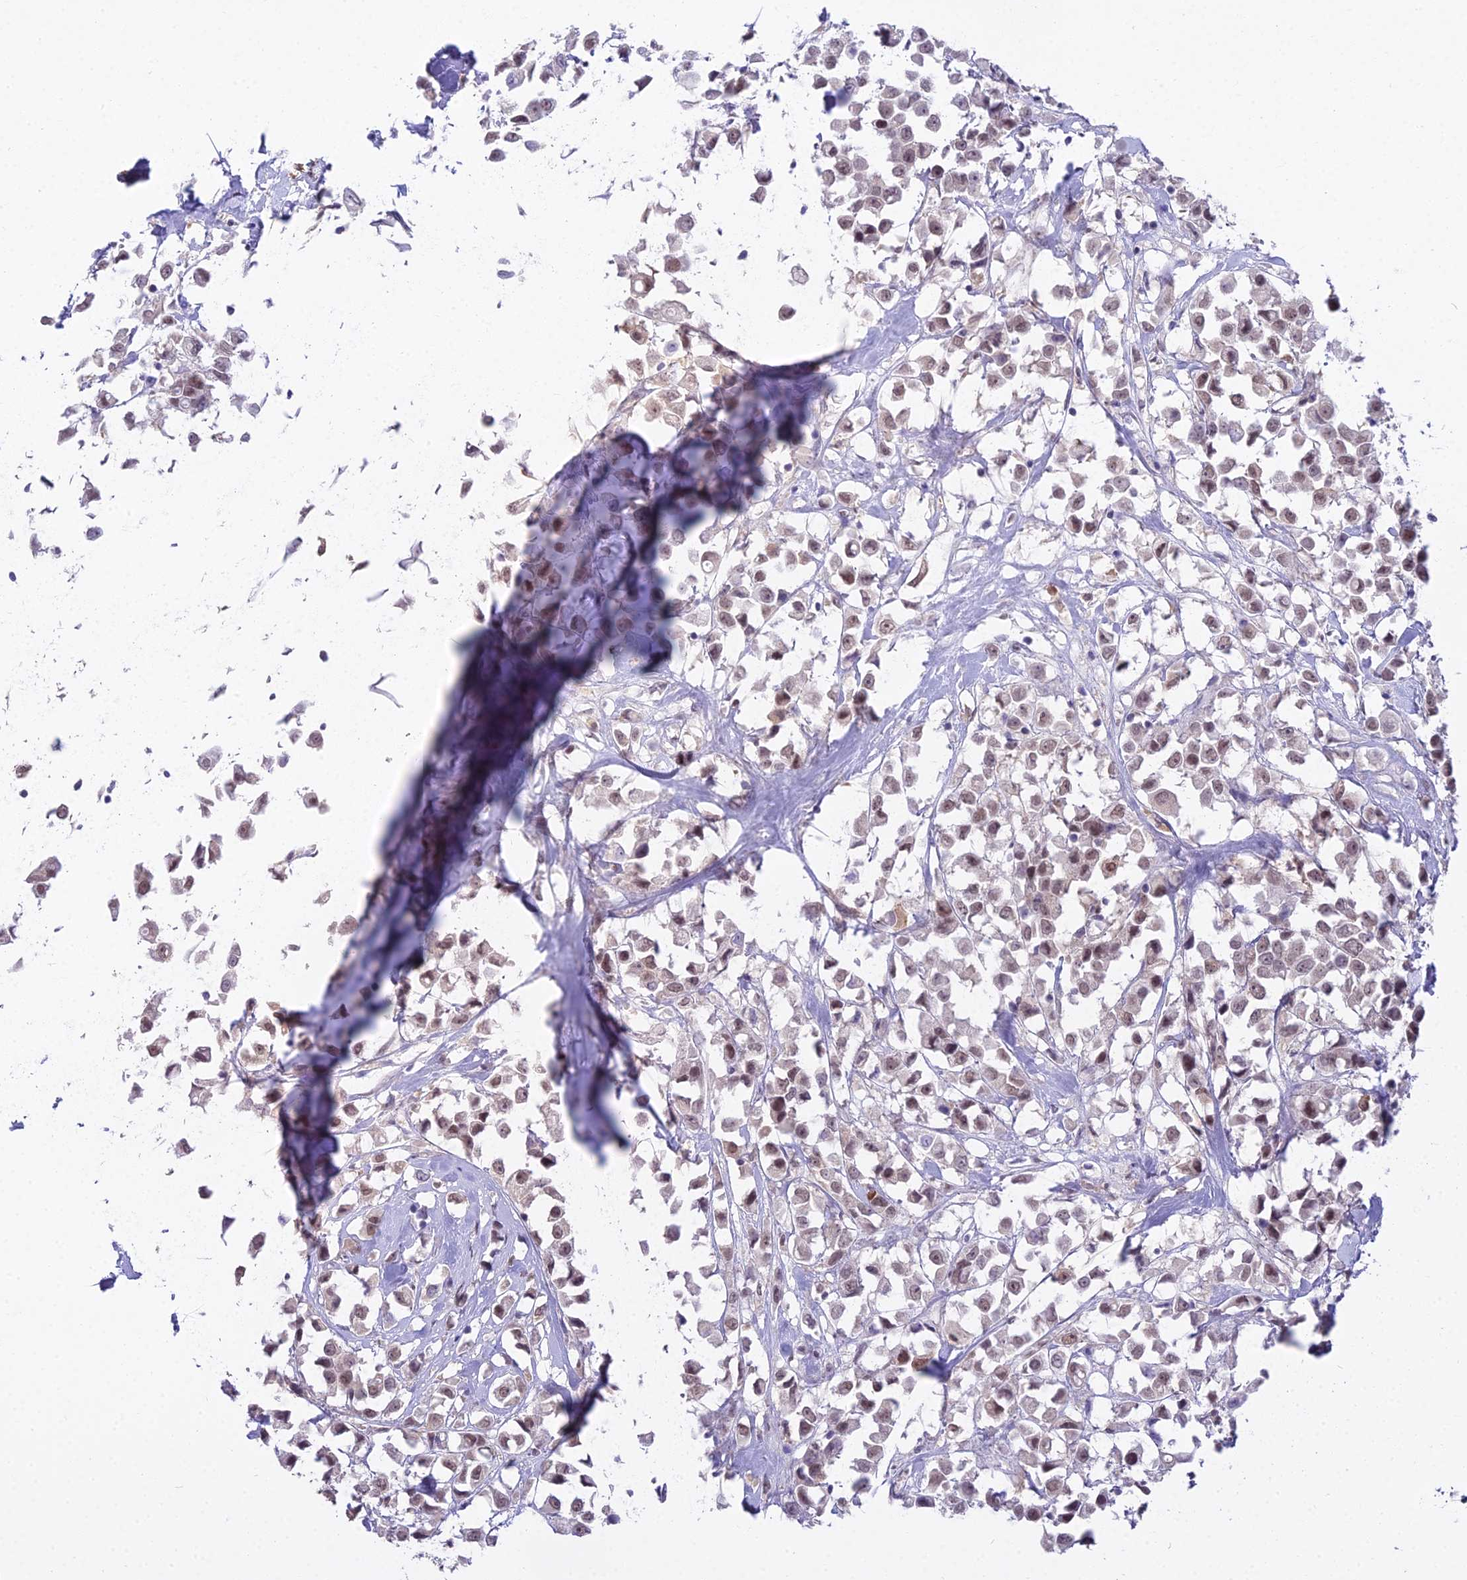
{"staining": {"intensity": "moderate", "quantity": ">75%", "location": "nuclear"}, "tissue": "breast cancer", "cell_type": "Tumor cells", "image_type": "cancer", "snomed": [{"axis": "morphology", "description": "Duct carcinoma"}, {"axis": "topography", "description": "Breast"}], "caption": "Protein expression analysis of breast invasive ductal carcinoma reveals moderate nuclear positivity in approximately >75% of tumor cells.", "gene": "BLNK", "patient": {"sex": "female", "age": 61}}